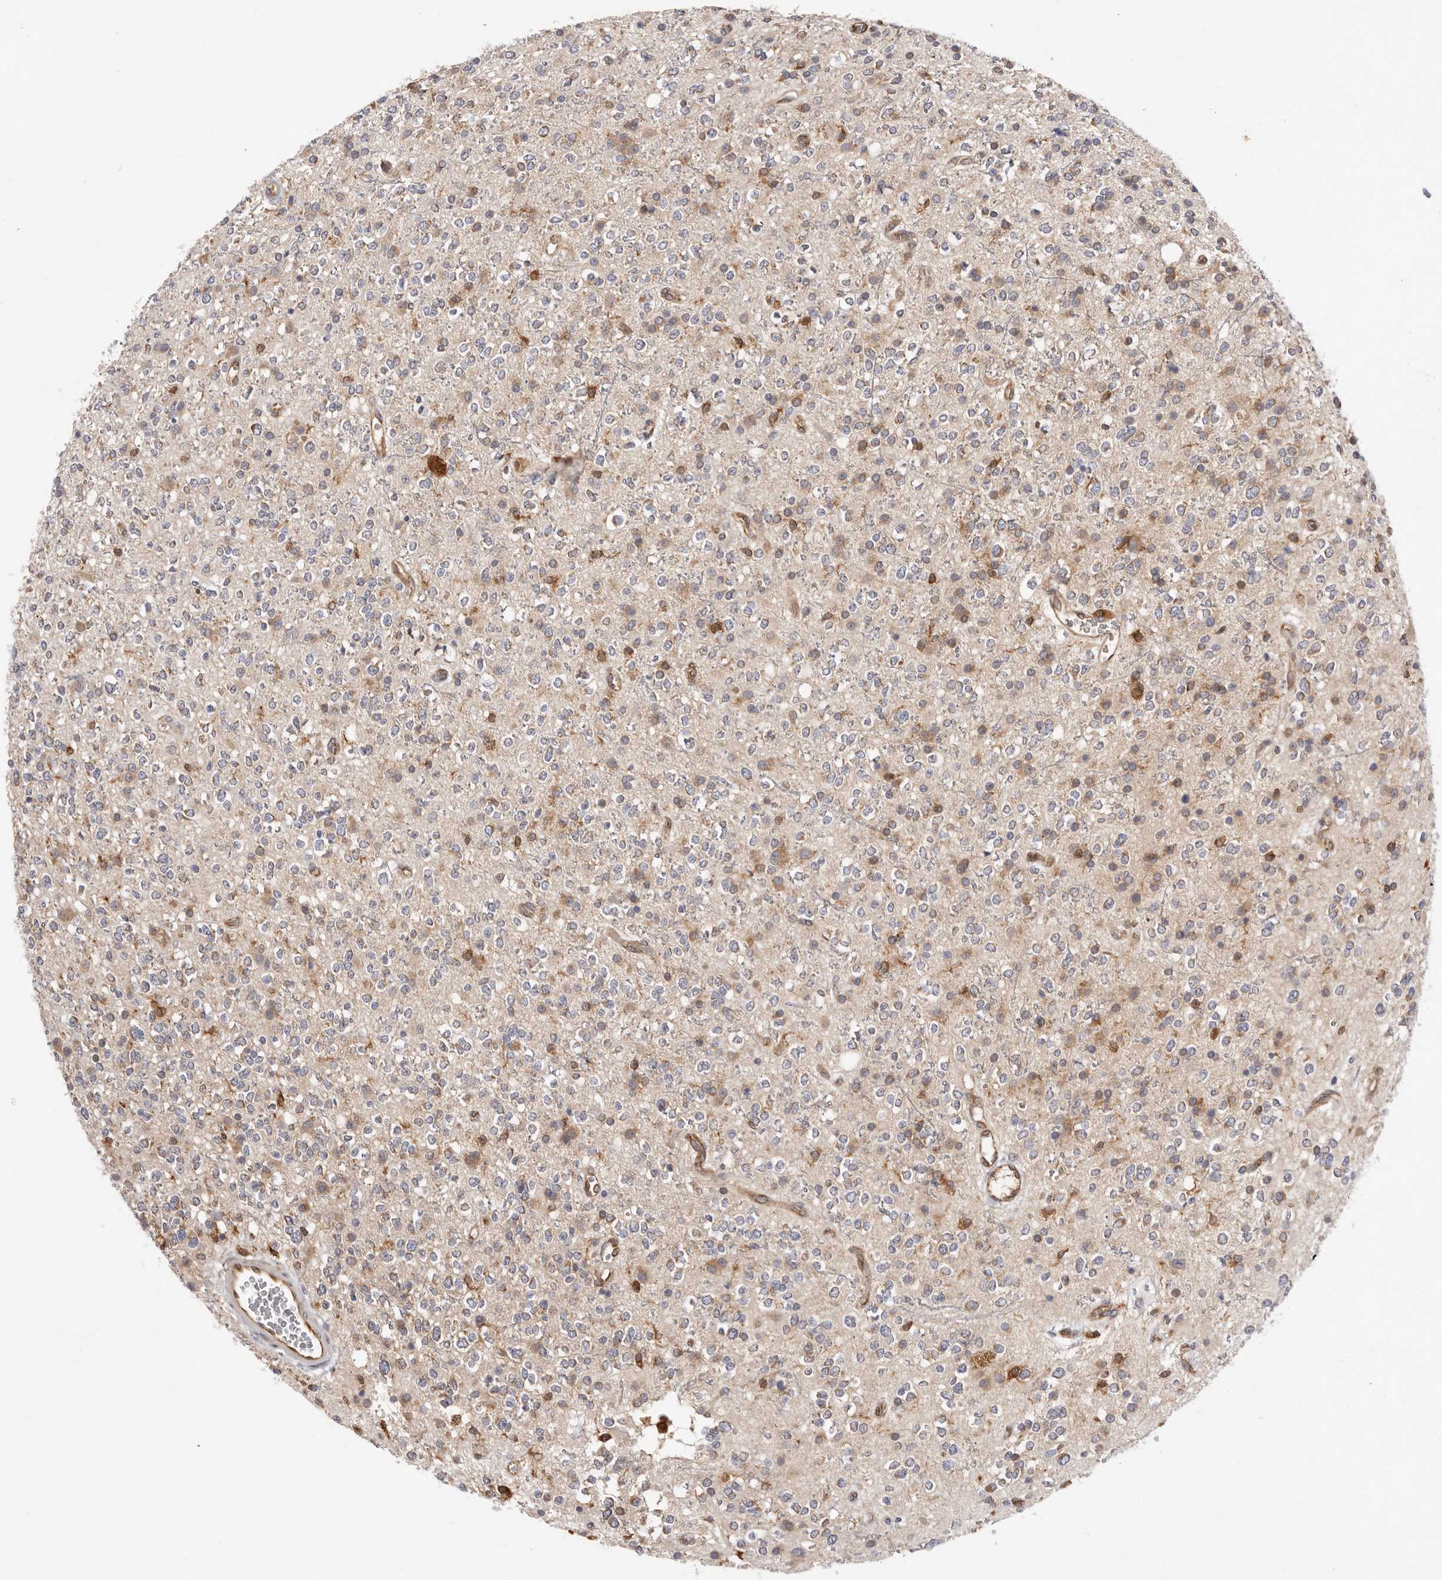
{"staining": {"intensity": "negative", "quantity": "none", "location": "none"}, "tissue": "glioma", "cell_type": "Tumor cells", "image_type": "cancer", "snomed": [{"axis": "morphology", "description": "Glioma, malignant, High grade"}, {"axis": "topography", "description": "Brain"}], "caption": "DAB (3,3'-diaminobenzidine) immunohistochemical staining of human malignant glioma (high-grade) displays no significant positivity in tumor cells.", "gene": "RNF213", "patient": {"sex": "male", "age": 34}}